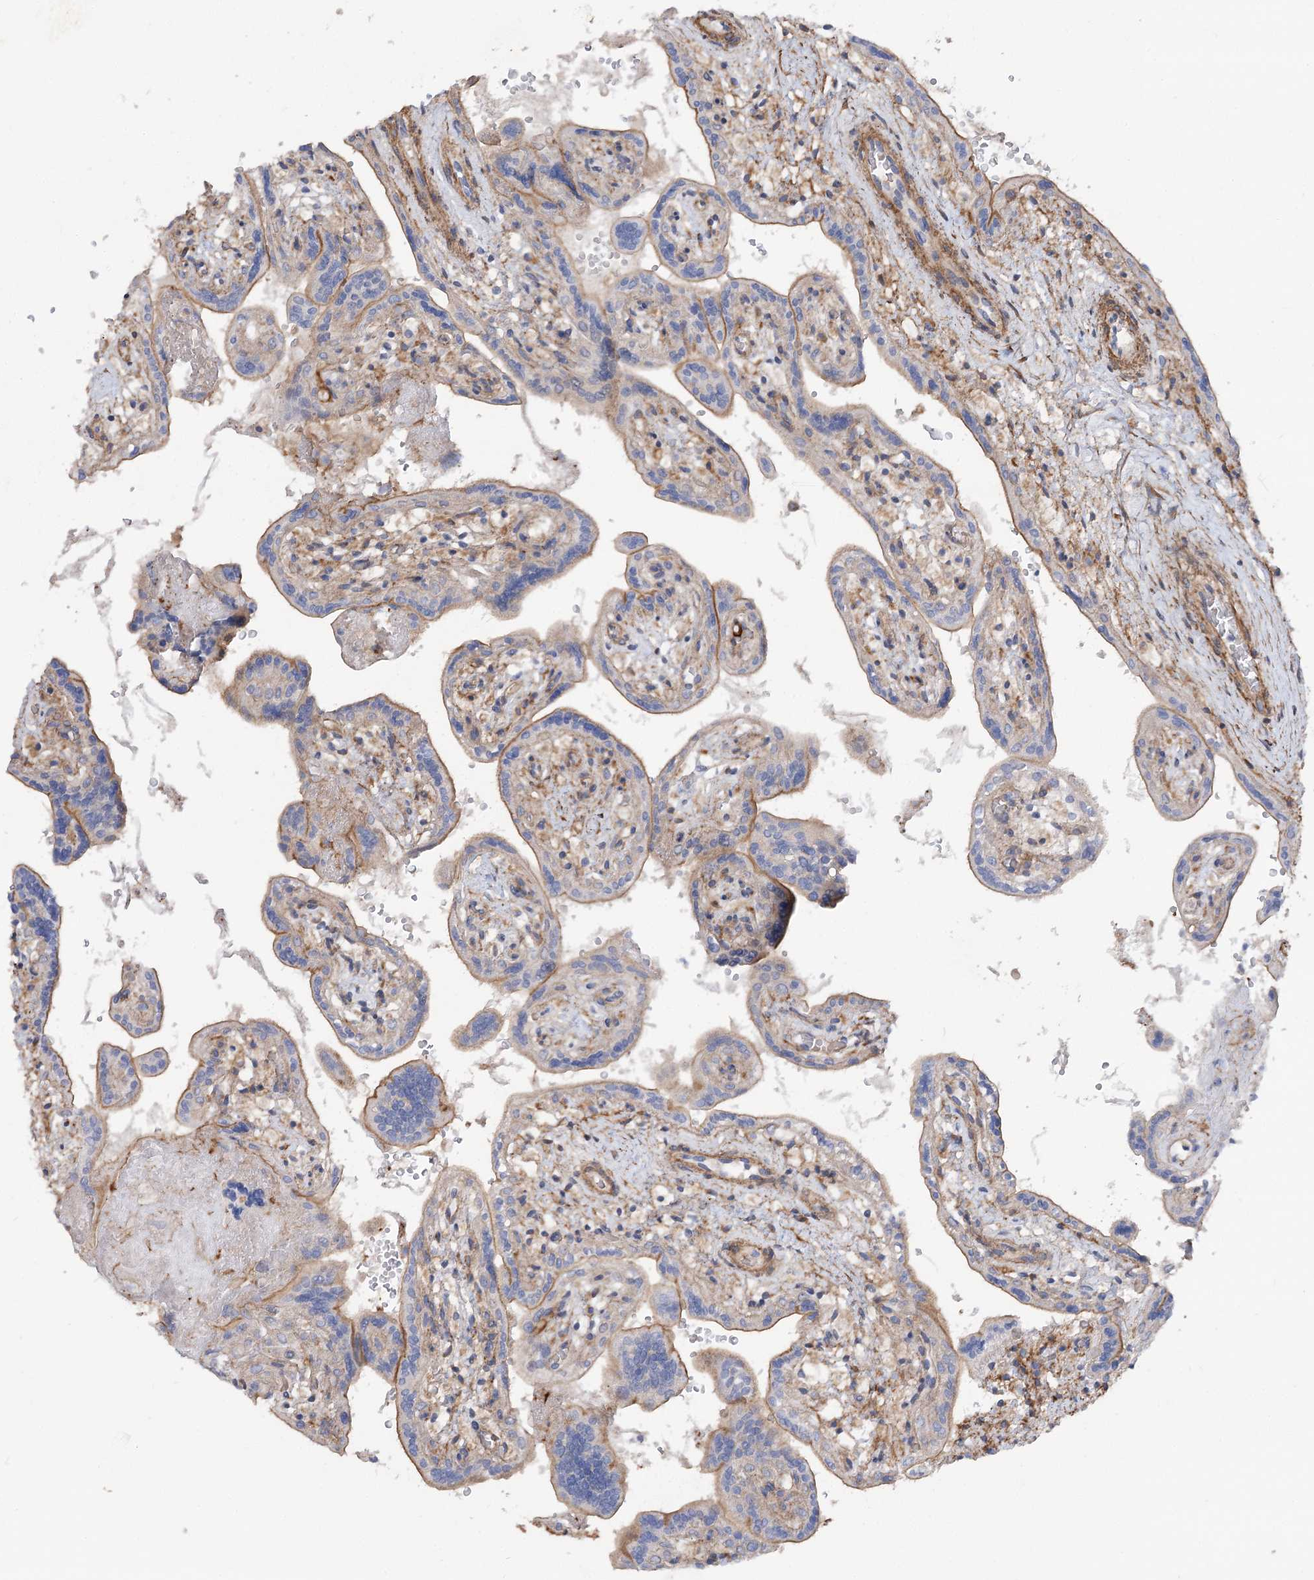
{"staining": {"intensity": "weak", "quantity": "25%-75%", "location": "cytoplasmic/membranous"}, "tissue": "placenta", "cell_type": "Trophoblastic cells", "image_type": "normal", "snomed": [{"axis": "morphology", "description": "Normal tissue, NOS"}, {"axis": "topography", "description": "Placenta"}], "caption": "IHC of unremarkable human placenta displays low levels of weak cytoplasmic/membranous expression in about 25%-75% of trophoblastic cells. (DAB (3,3'-diaminobenzidine) IHC, brown staining for protein, blue staining for nuclei).", "gene": "LARP1B", "patient": {"sex": "female", "age": 37}}